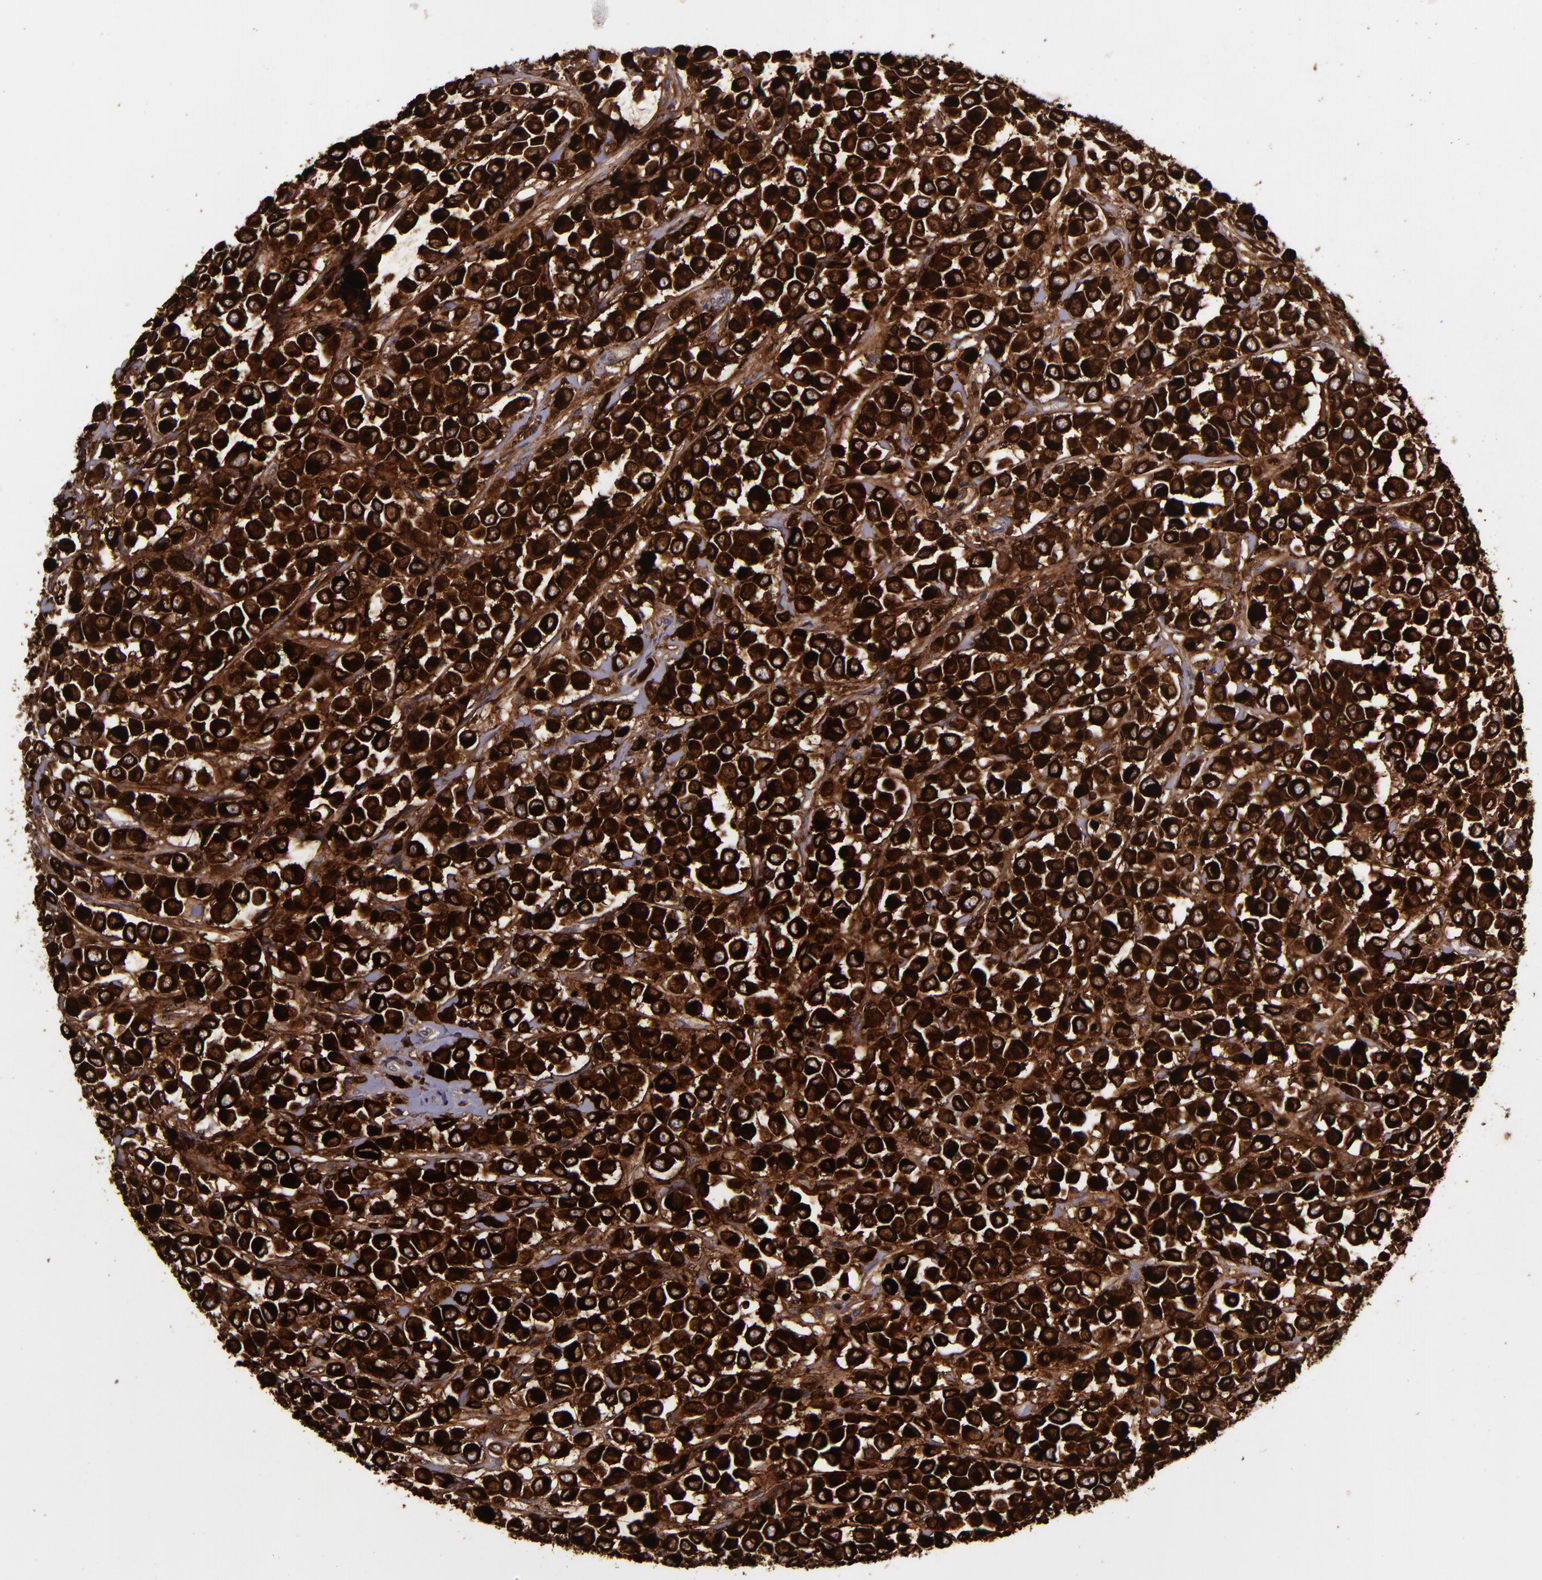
{"staining": {"intensity": "strong", "quantity": ">75%", "location": "cytoplasmic/membranous,nuclear"}, "tissue": "breast cancer", "cell_type": "Tumor cells", "image_type": "cancer", "snomed": [{"axis": "morphology", "description": "Duct carcinoma"}, {"axis": "topography", "description": "Breast"}], "caption": "Immunohistochemistry histopathology image of neoplastic tissue: breast invasive ductal carcinoma stained using immunohistochemistry (IHC) exhibits high levels of strong protein expression localized specifically in the cytoplasmic/membranous and nuclear of tumor cells, appearing as a cytoplasmic/membranous and nuclear brown color.", "gene": "MFGE8", "patient": {"sex": "female", "age": 61}}